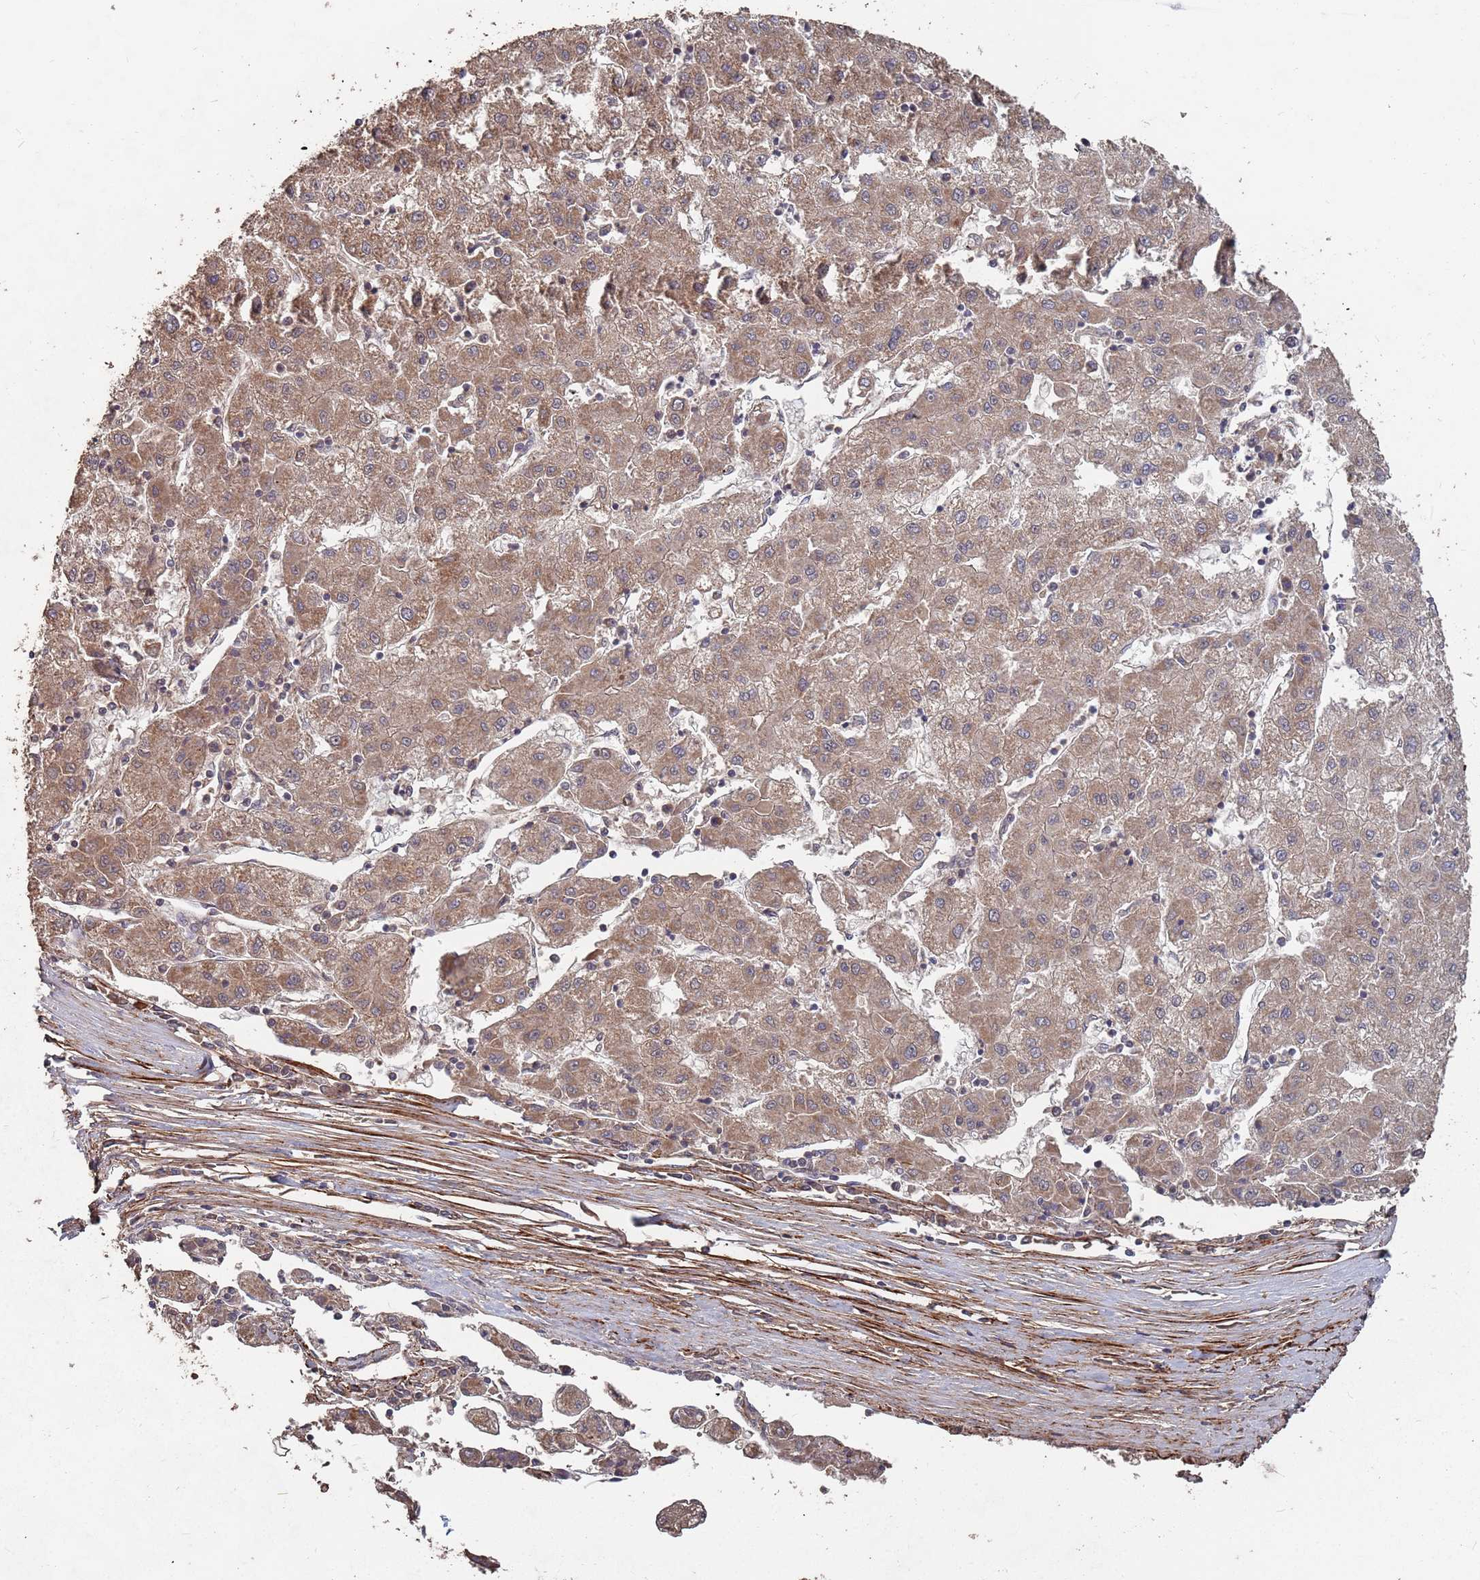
{"staining": {"intensity": "moderate", "quantity": ">75%", "location": "cytoplasmic/membranous"}, "tissue": "liver cancer", "cell_type": "Tumor cells", "image_type": "cancer", "snomed": [{"axis": "morphology", "description": "Carcinoma, Hepatocellular, NOS"}, {"axis": "topography", "description": "Liver"}], "caption": "Human liver cancer (hepatocellular carcinoma) stained with a protein marker reveals moderate staining in tumor cells.", "gene": "PRORP", "patient": {"sex": "male", "age": 72}}